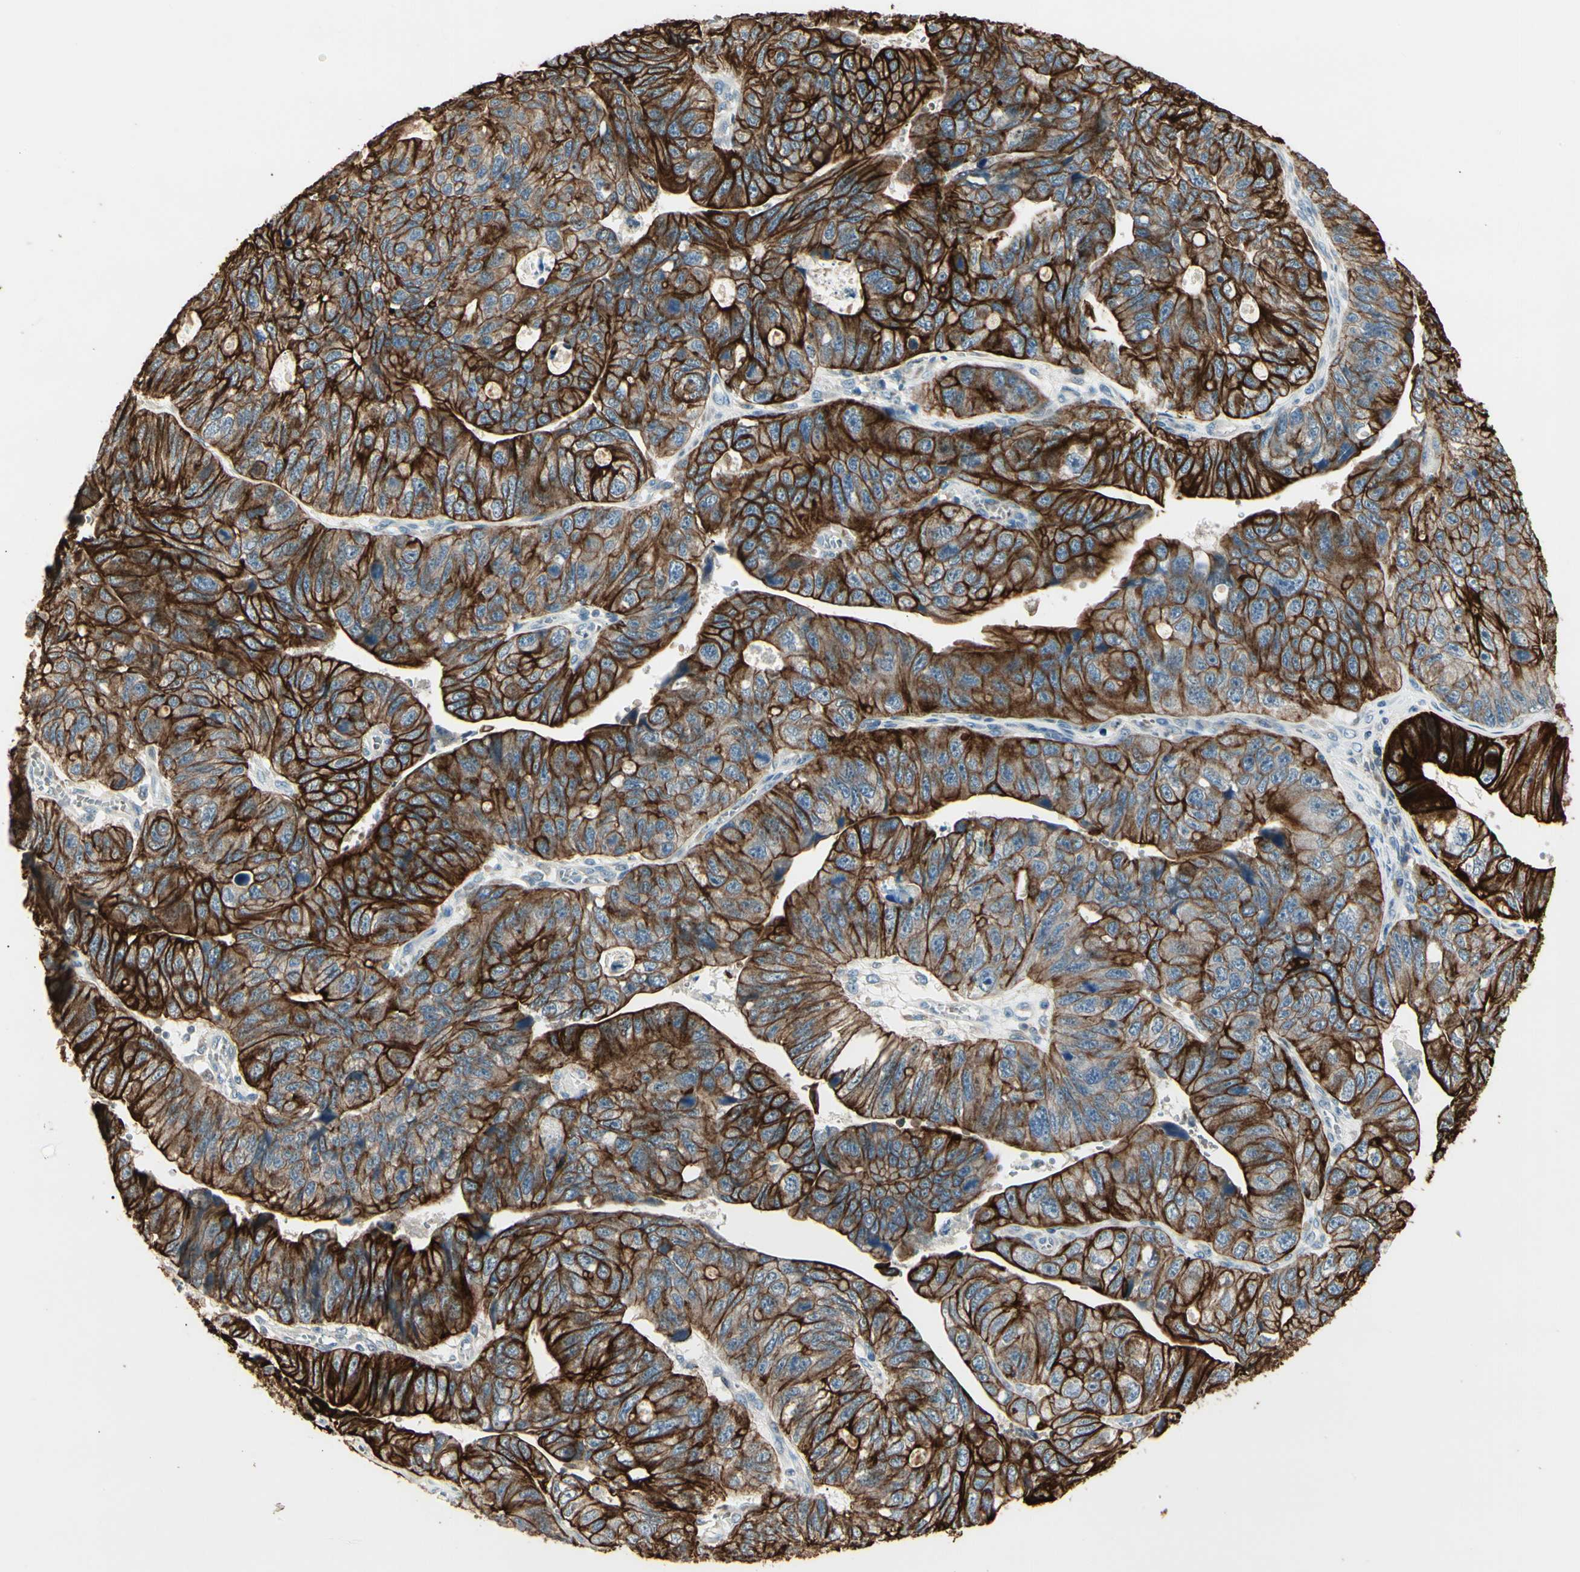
{"staining": {"intensity": "strong", "quantity": ">75%", "location": "cytoplasmic/membranous"}, "tissue": "stomach cancer", "cell_type": "Tumor cells", "image_type": "cancer", "snomed": [{"axis": "morphology", "description": "Adenocarcinoma, NOS"}, {"axis": "topography", "description": "Stomach"}], "caption": "Protein expression analysis of stomach cancer (adenocarcinoma) exhibits strong cytoplasmic/membranous staining in approximately >75% of tumor cells.", "gene": "SKIL", "patient": {"sex": "male", "age": 59}}